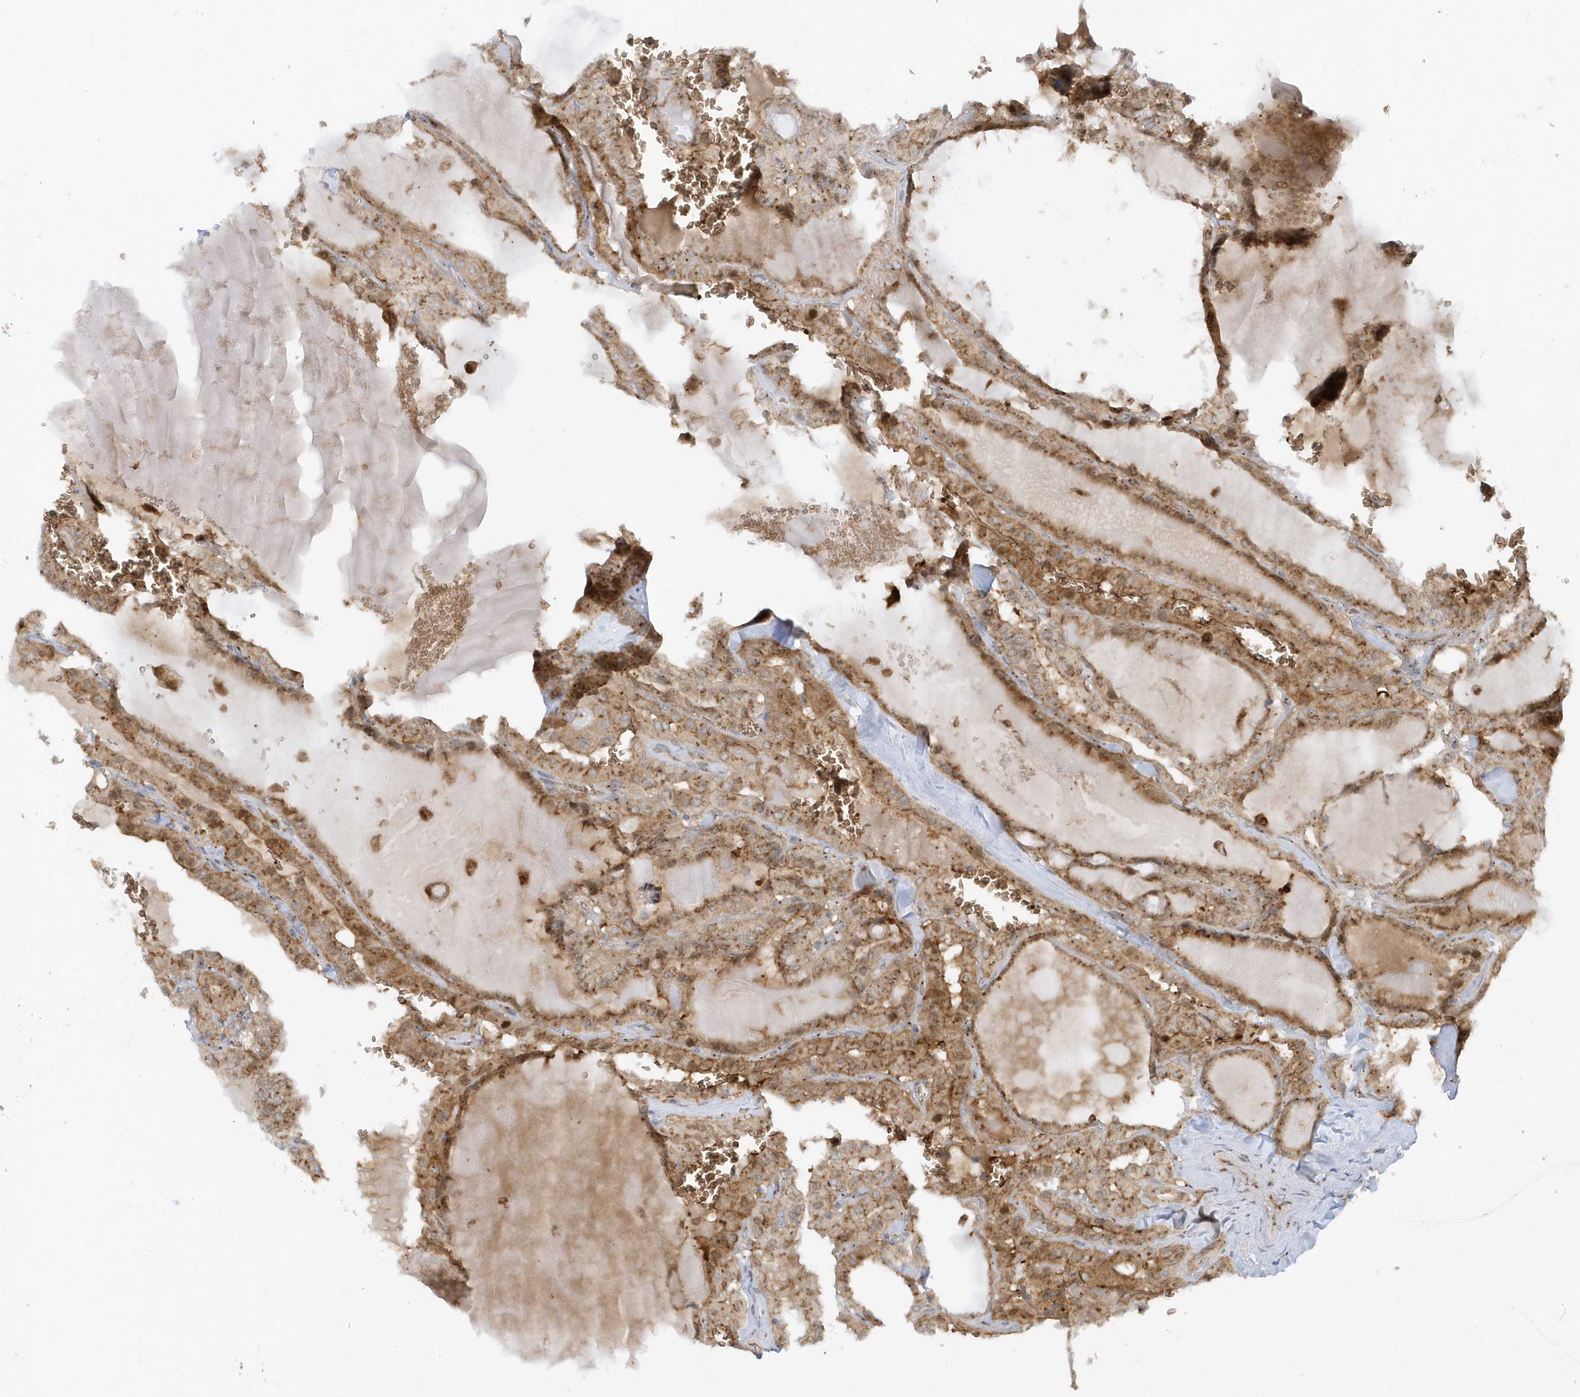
{"staining": {"intensity": "moderate", "quantity": ">75%", "location": "cytoplasmic/membranous"}, "tissue": "thyroid cancer", "cell_type": "Tumor cells", "image_type": "cancer", "snomed": [{"axis": "morphology", "description": "Papillary adenocarcinoma, NOS"}, {"axis": "topography", "description": "Thyroid gland"}], "caption": "Thyroid cancer was stained to show a protein in brown. There is medium levels of moderate cytoplasmic/membranous staining in approximately >75% of tumor cells. (brown staining indicates protein expression, while blue staining denotes nuclei).", "gene": "RPP40", "patient": {"sex": "male", "age": 52}}